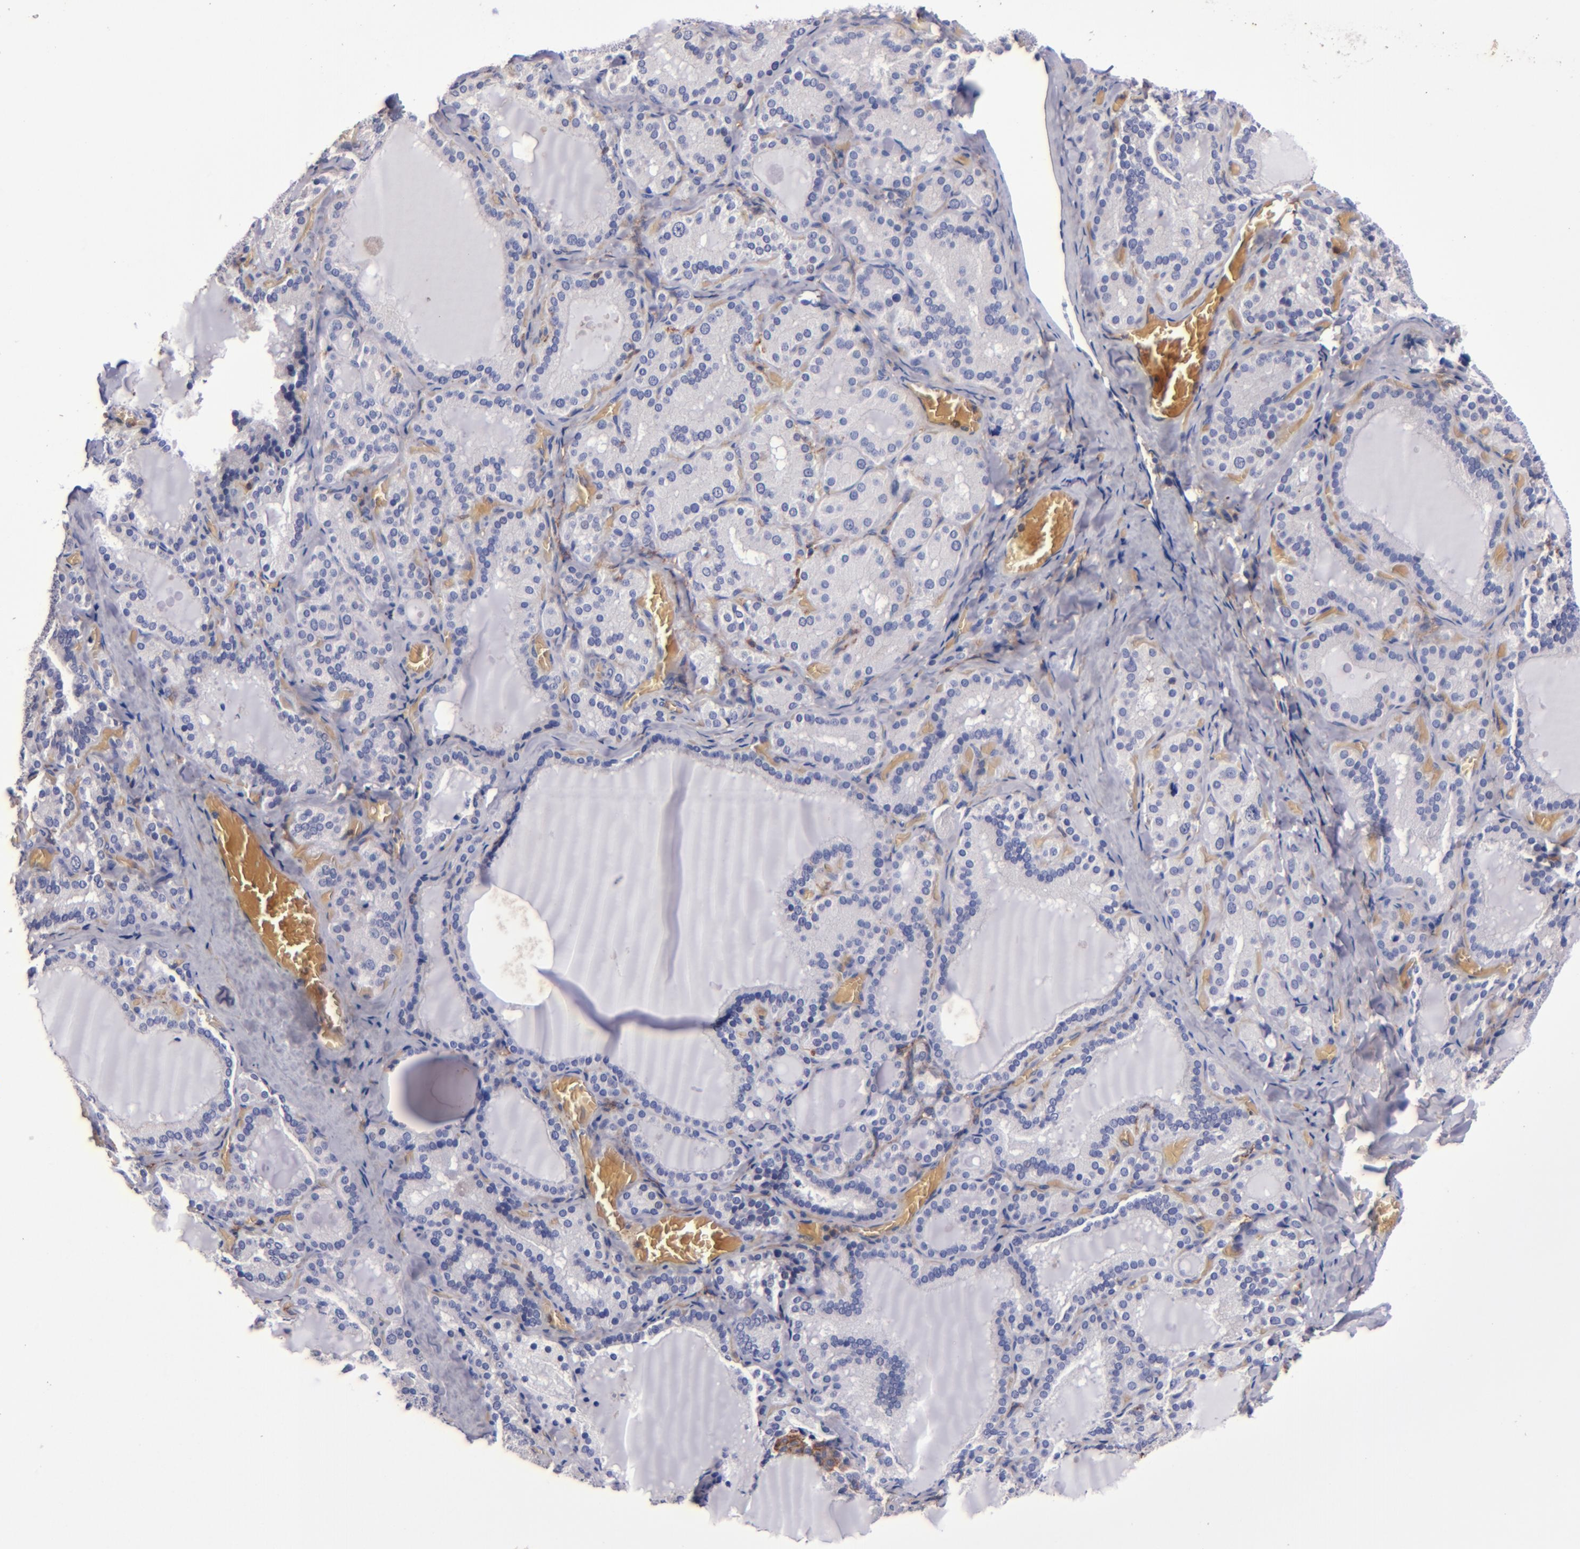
{"staining": {"intensity": "negative", "quantity": "none", "location": "none"}, "tissue": "thyroid gland", "cell_type": "Glandular cells", "image_type": "normal", "snomed": [{"axis": "morphology", "description": "Normal tissue, NOS"}, {"axis": "topography", "description": "Thyroid gland"}], "caption": "High magnification brightfield microscopy of normal thyroid gland stained with DAB (3,3'-diaminobenzidine) (brown) and counterstained with hematoxylin (blue): glandular cells show no significant expression.", "gene": "SIRPA", "patient": {"sex": "female", "age": 33}}